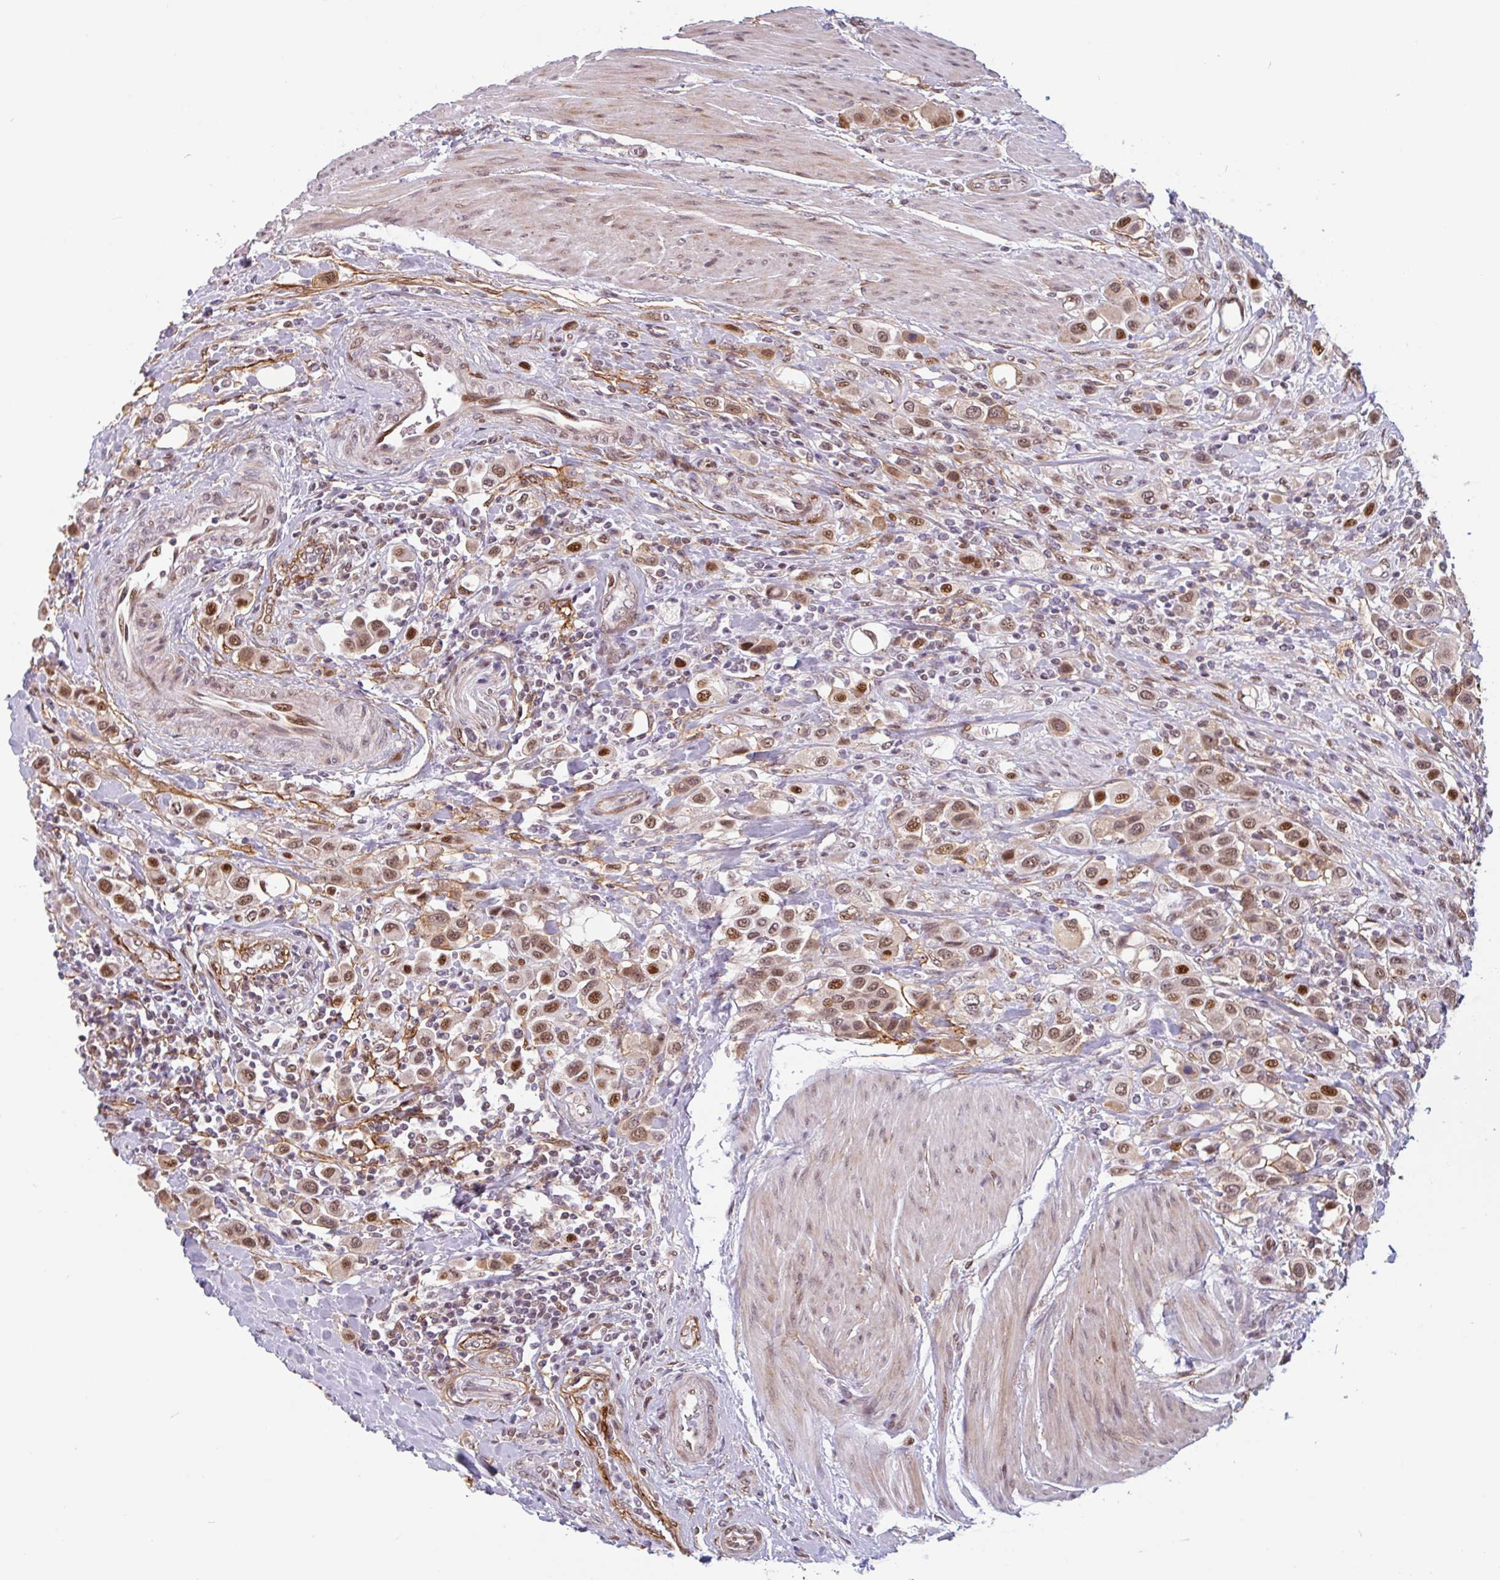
{"staining": {"intensity": "moderate", "quantity": ">75%", "location": "nuclear"}, "tissue": "urothelial cancer", "cell_type": "Tumor cells", "image_type": "cancer", "snomed": [{"axis": "morphology", "description": "Urothelial carcinoma, High grade"}, {"axis": "topography", "description": "Urinary bladder"}], "caption": "A histopathology image showing moderate nuclear expression in about >75% of tumor cells in high-grade urothelial carcinoma, as visualized by brown immunohistochemical staining.", "gene": "TMEM119", "patient": {"sex": "male", "age": 50}}